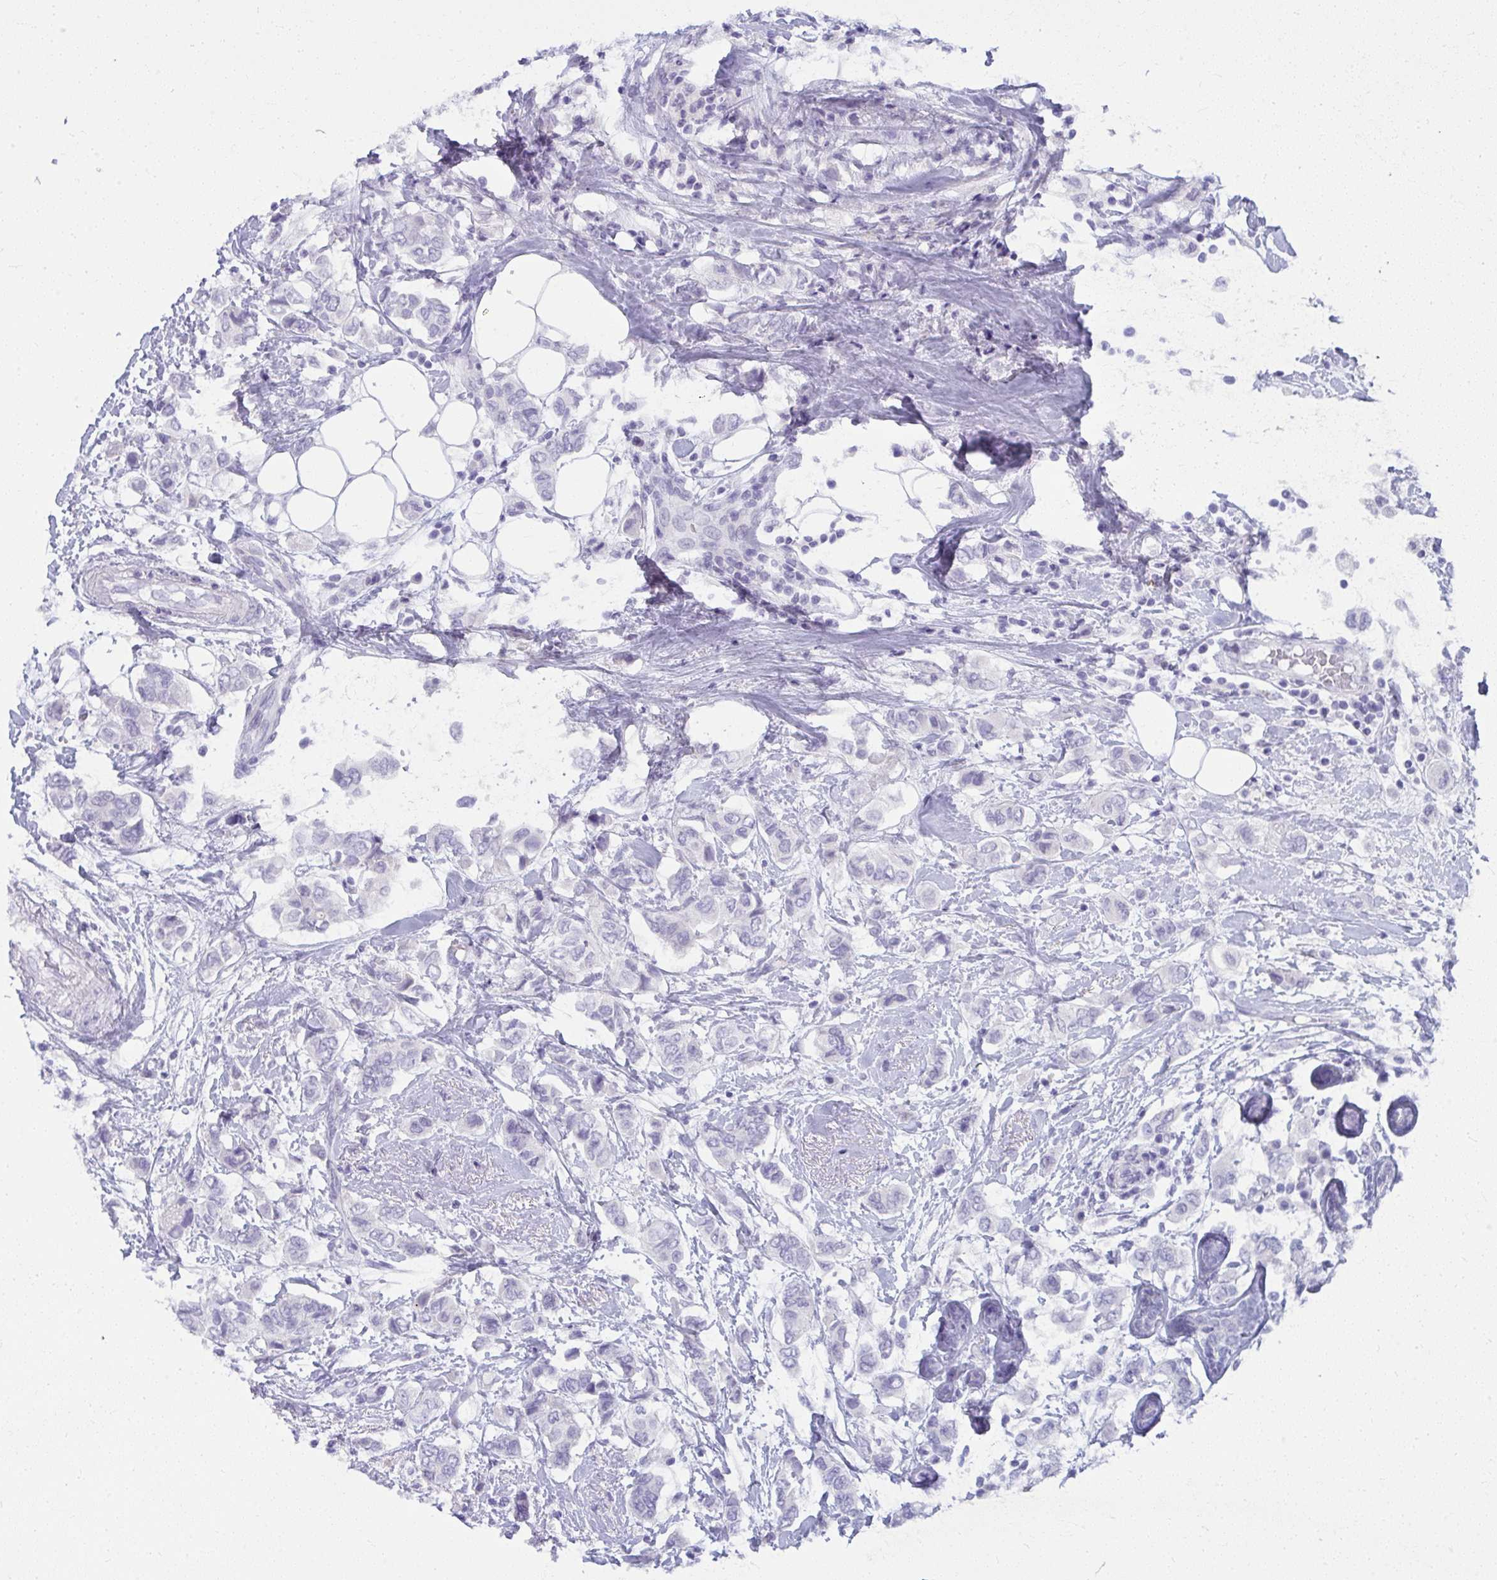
{"staining": {"intensity": "negative", "quantity": "none", "location": "none"}, "tissue": "breast cancer", "cell_type": "Tumor cells", "image_type": "cancer", "snomed": [{"axis": "morphology", "description": "Lobular carcinoma"}, {"axis": "topography", "description": "Breast"}], "caption": "Immunohistochemistry (IHC) of breast cancer reveals no expression in tumor cells.", "gene": "UGT3A2", "patient": {"sex": "female", "age": 51}}